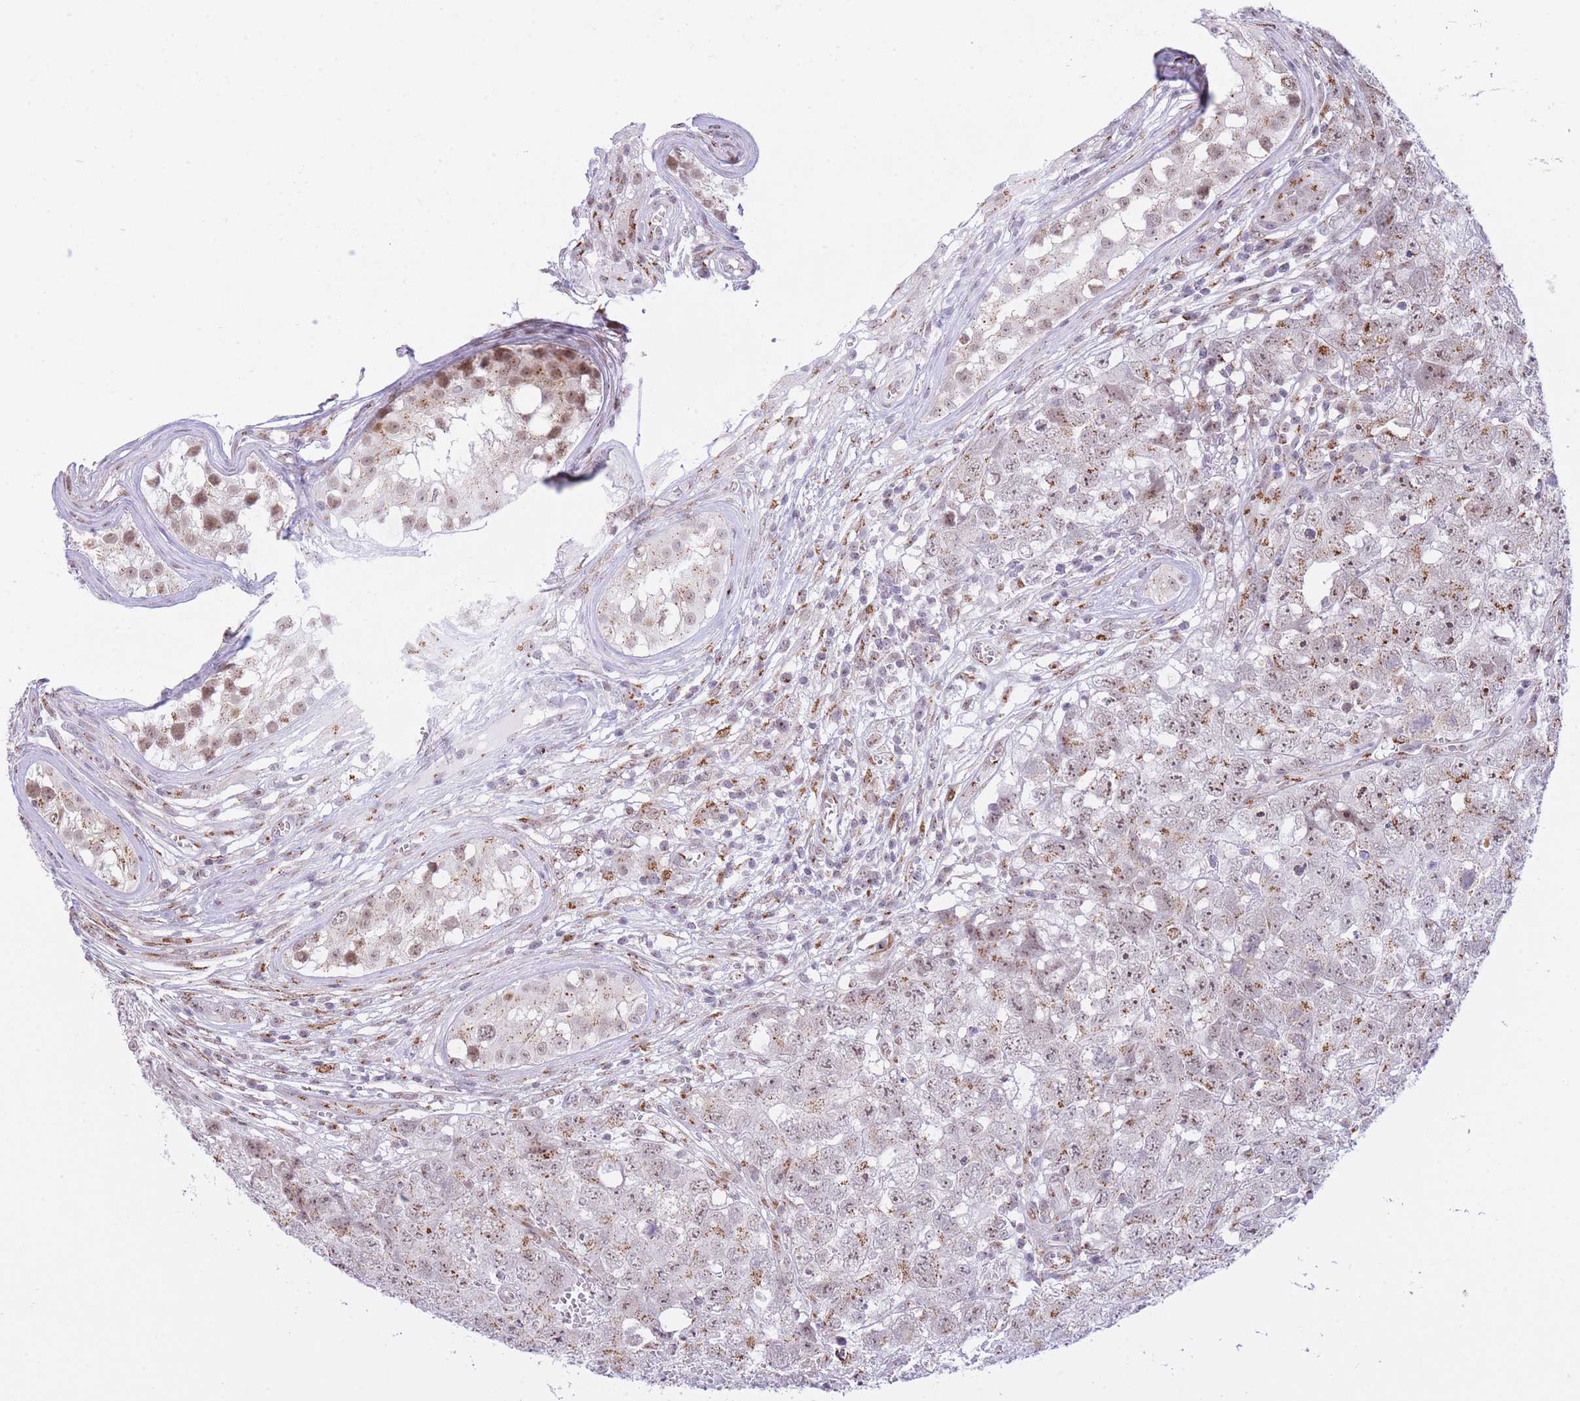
{"staining": {"intensity": "moderate", "quantity": ">75%", "location": "cytoplasmic/membranous"}, "tissue": "testis cancer", "cell_type": "Tumor cells", "image_type": "cancer", "snomed": [{"axis": "morphology", "description": "Carcinoma, Embryonal, NOS"}, {"axis": "topography", "description": "Testis"}], "caption": "High-power microscopy captured an IHC histopathology image of testis embryonal carcinoma, revealing moderate cytoplasmic/membranous positivity in about >75% of tumor cells. The protein of interest is shown in brown color, while the nuclei are stained blue.", "gene": "INO80C", "patient": {"sex": "male", "age": 22}}